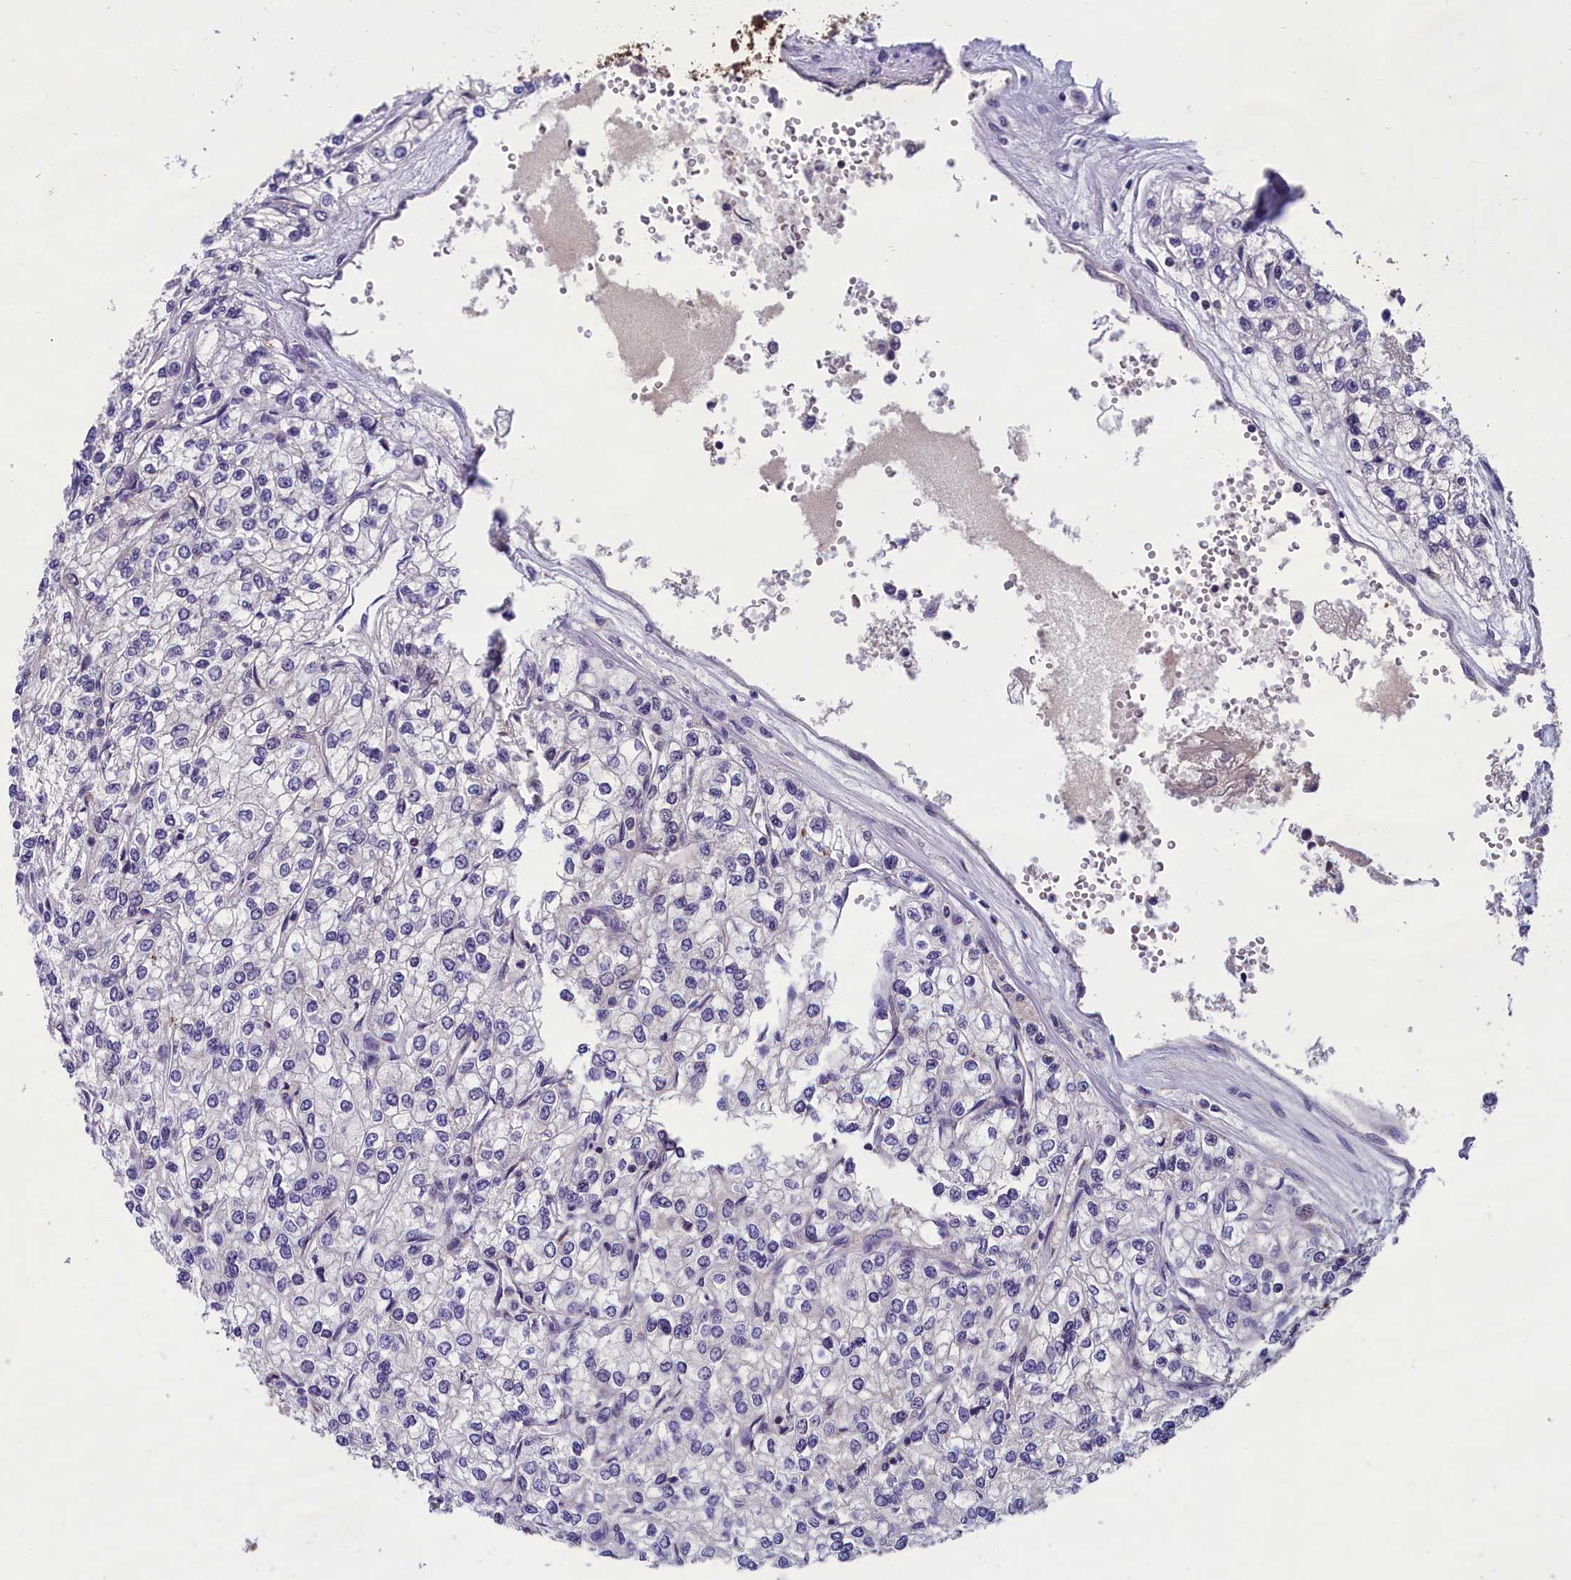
{"staining": {"intensity": "negative", "quantity": "none", "location": "none"}, "tissue": "renal cancer", "cell_type": "Tumor cells", "image_type": "cancer", "snomed": [{"axis": "morphology", "description": "Adenocarcinoma, NOS"}, {"axis": "topography", "description": "Kidney"}], "caption": "A photomicrograph of human renal cancer is negative for staining in tumor cells.", "gene": "ABCC8", "patient": {"sex": "male", "age": 80}}